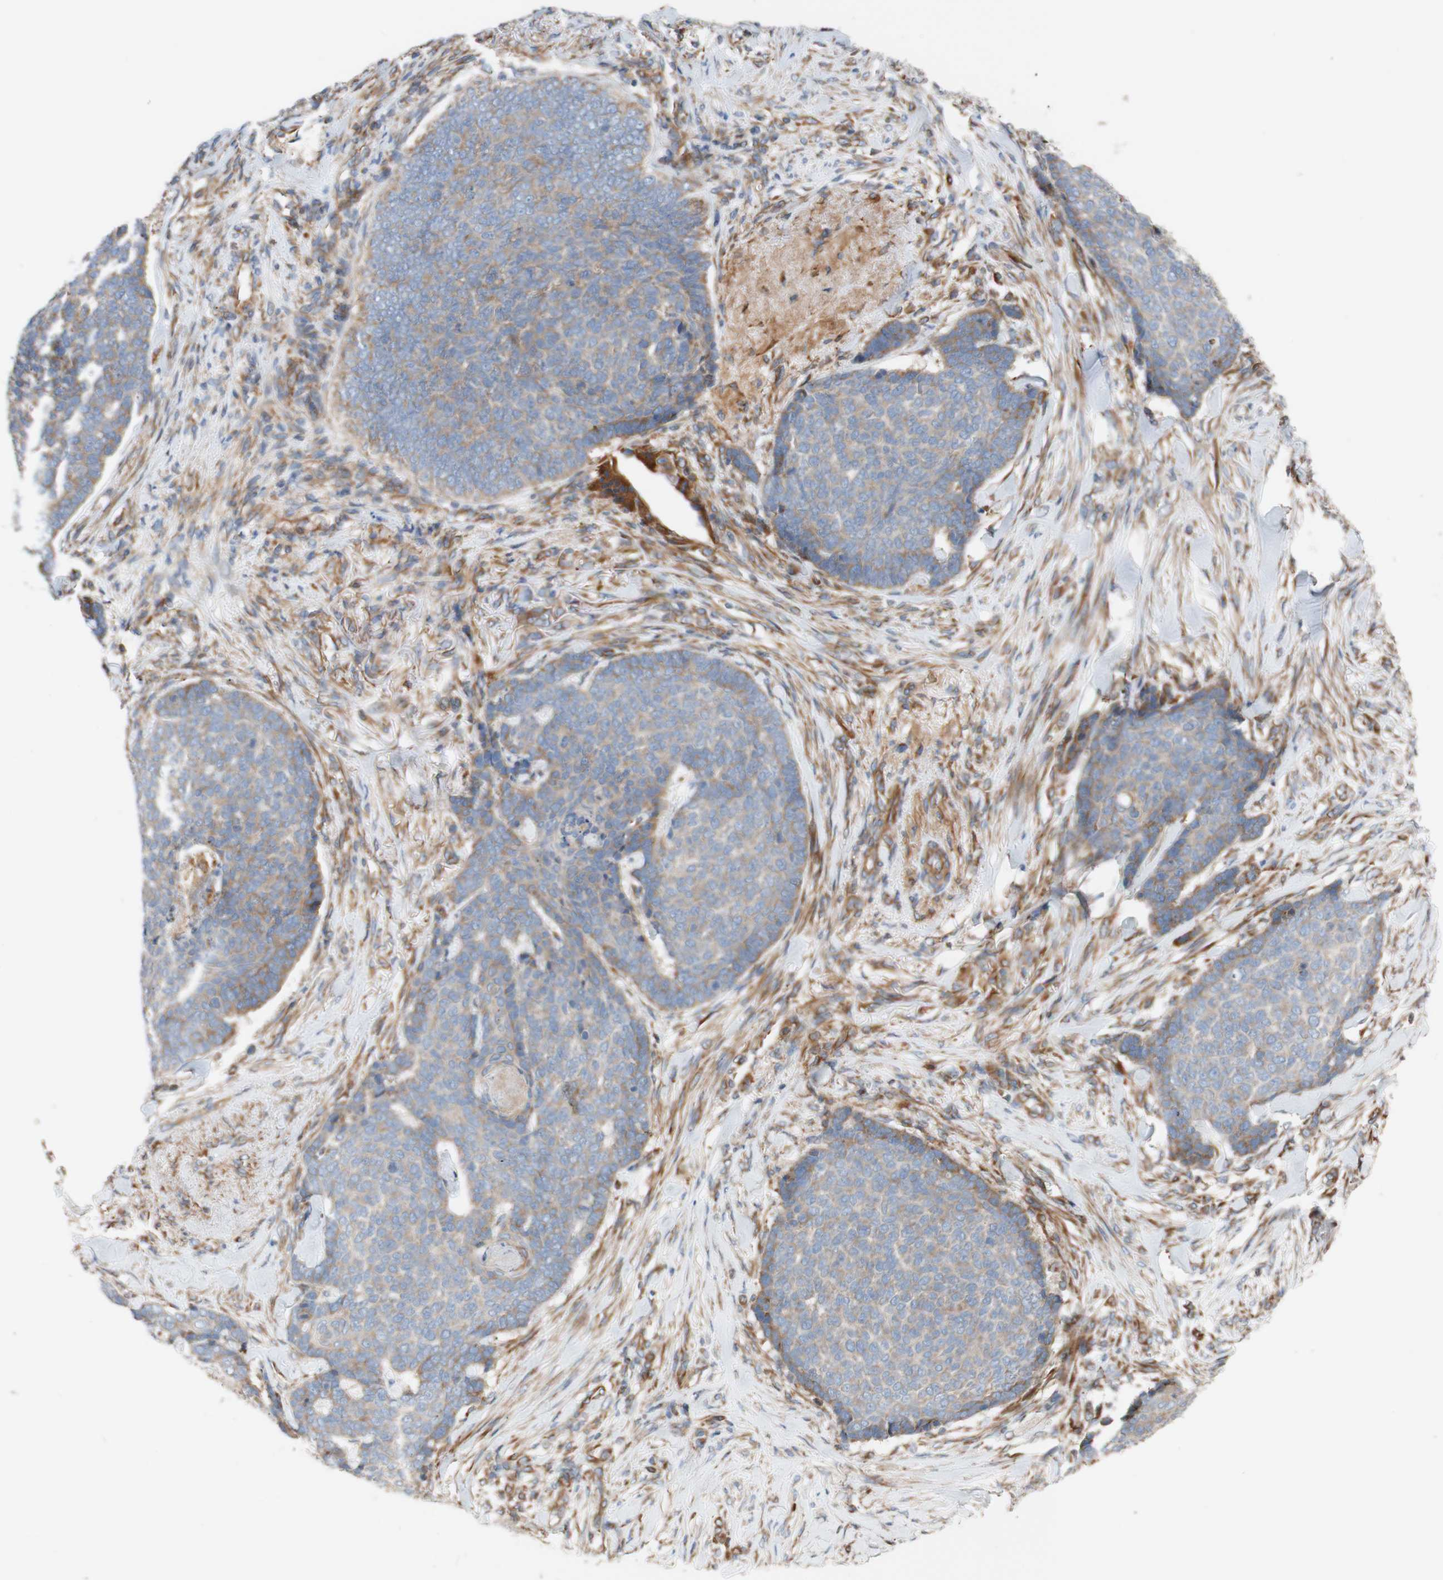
{"staining": {"intensity": "weak", "quantity": ">75%", "location": "cytoplasmic/membranous"}, "tissue": "skin cancer", "cell_type": "Tumor cells", "image_type": "cancer", "snomed": [{"axis": "morphology", "description": "Basal cell carcinoma"}, {"axis": "topography", "description": "Skin"}], "caption": "Immunohistochemistry of human basal cell carcinoma (skin) demonstrates low levels of weak cytoplasmic/membranous expression in about >75% of tumor cells. The protein of interest is stained brown, and the nuclei are stained in blue (DAB (3,3'-diaminobenzidine) IHC with brightfield microscopy, high magnification).", "gene": "C1orf43", "patient": {"sex": "male", "age": 84}}